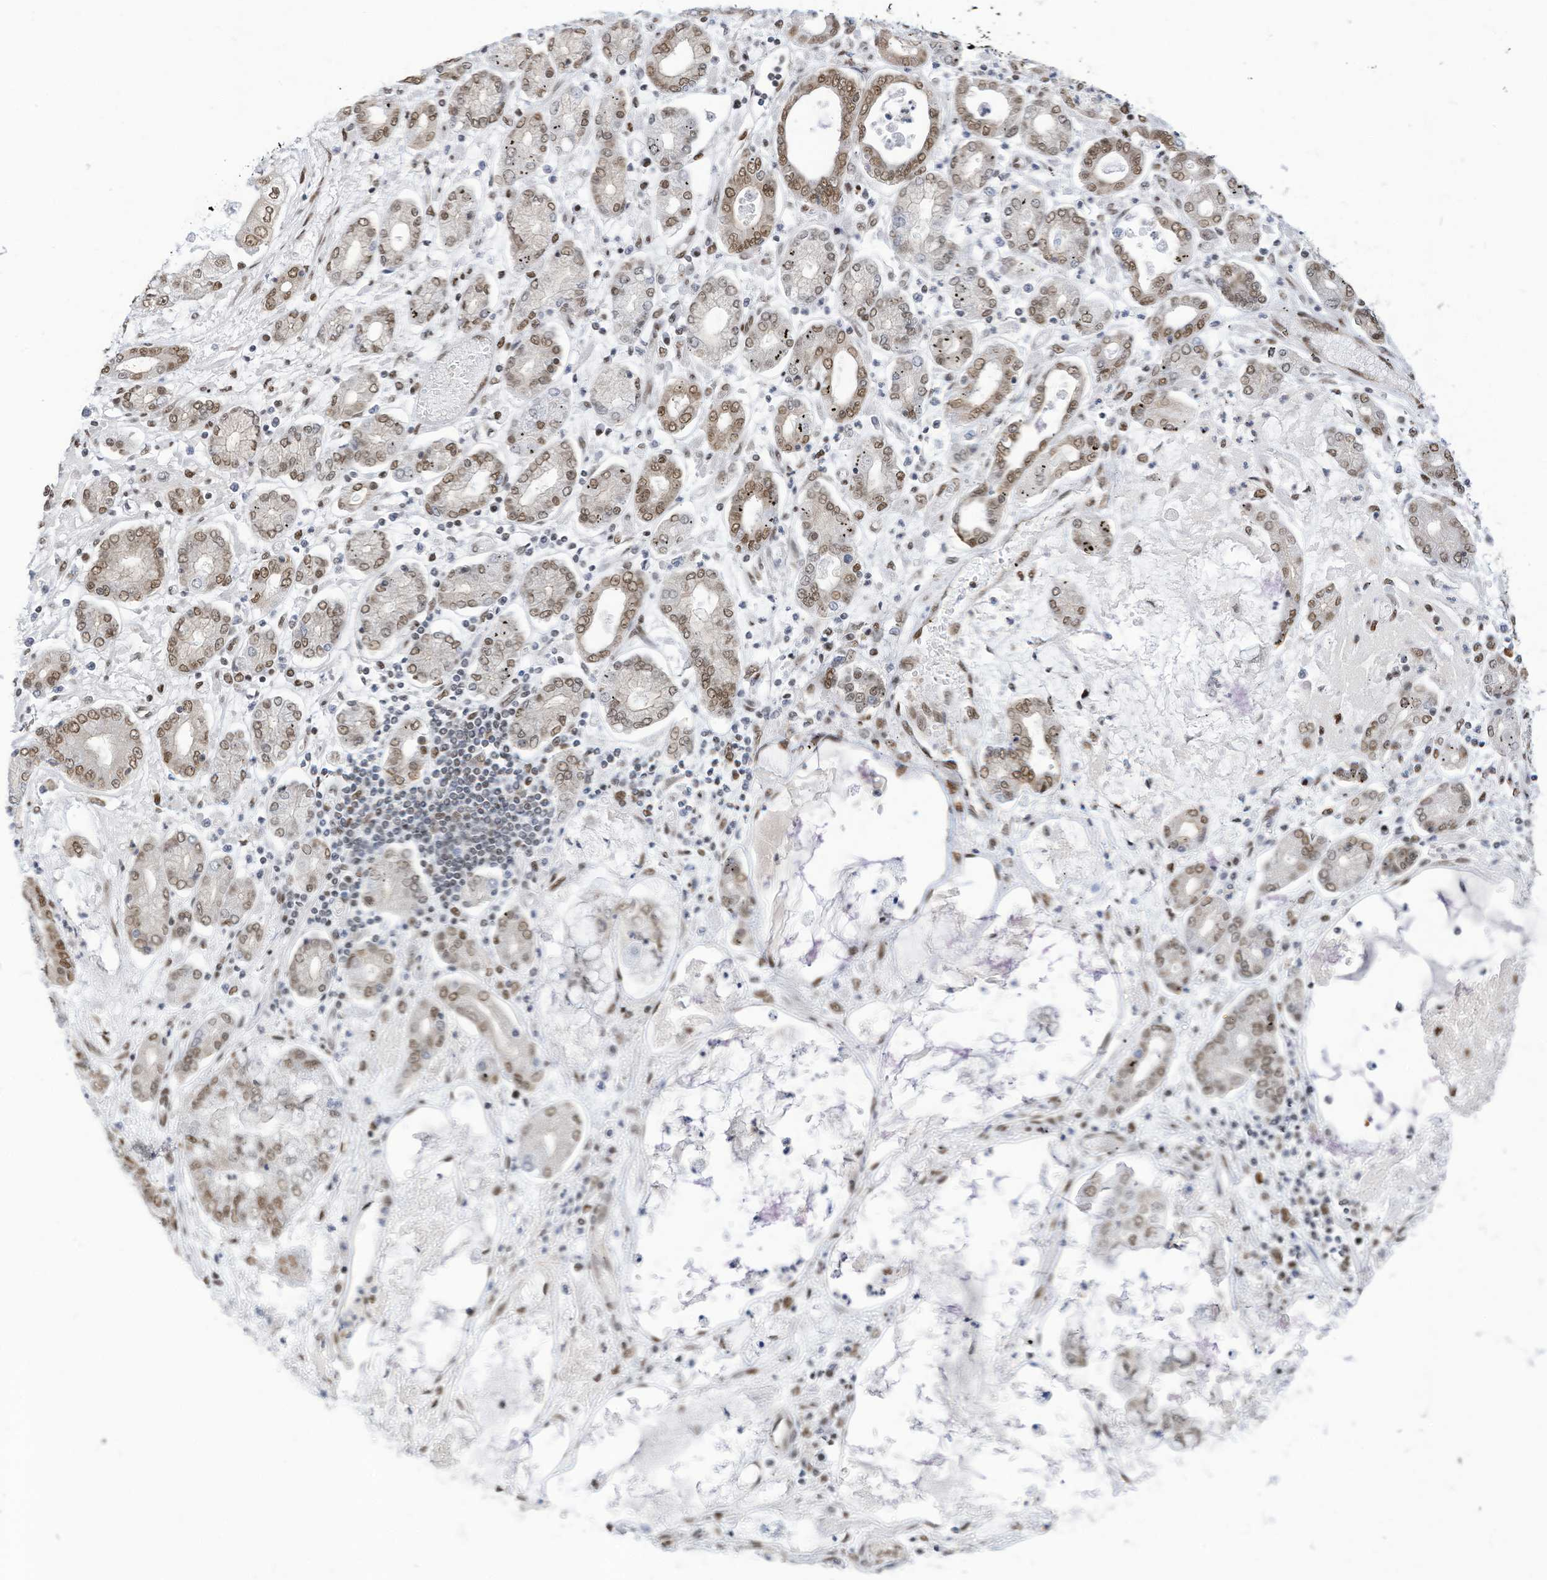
{"staining": {"intensity": "weak", "quantity": "25%-75%", "location": "nuclear"}, "tissue": "stomach cancer", "cell_type": "Tumor cells", "image_type": "cancer", "snomed": [{"axis": "morphology", "description": "Adenocarcinoma, NOS"}, {"axis": "topography", "description": "Stomach"}], "caption": "Protein analysis of adenocarcinoma (stomach) tissue exhibits weak nuclear positivity in about 25%-75% of tumor cells. Immunohistochemistry stains the protein of interest in brown and the nuclei are stained blue.", "gene": "KHSRP", "patient": {"sex": "male", "age": 76}}